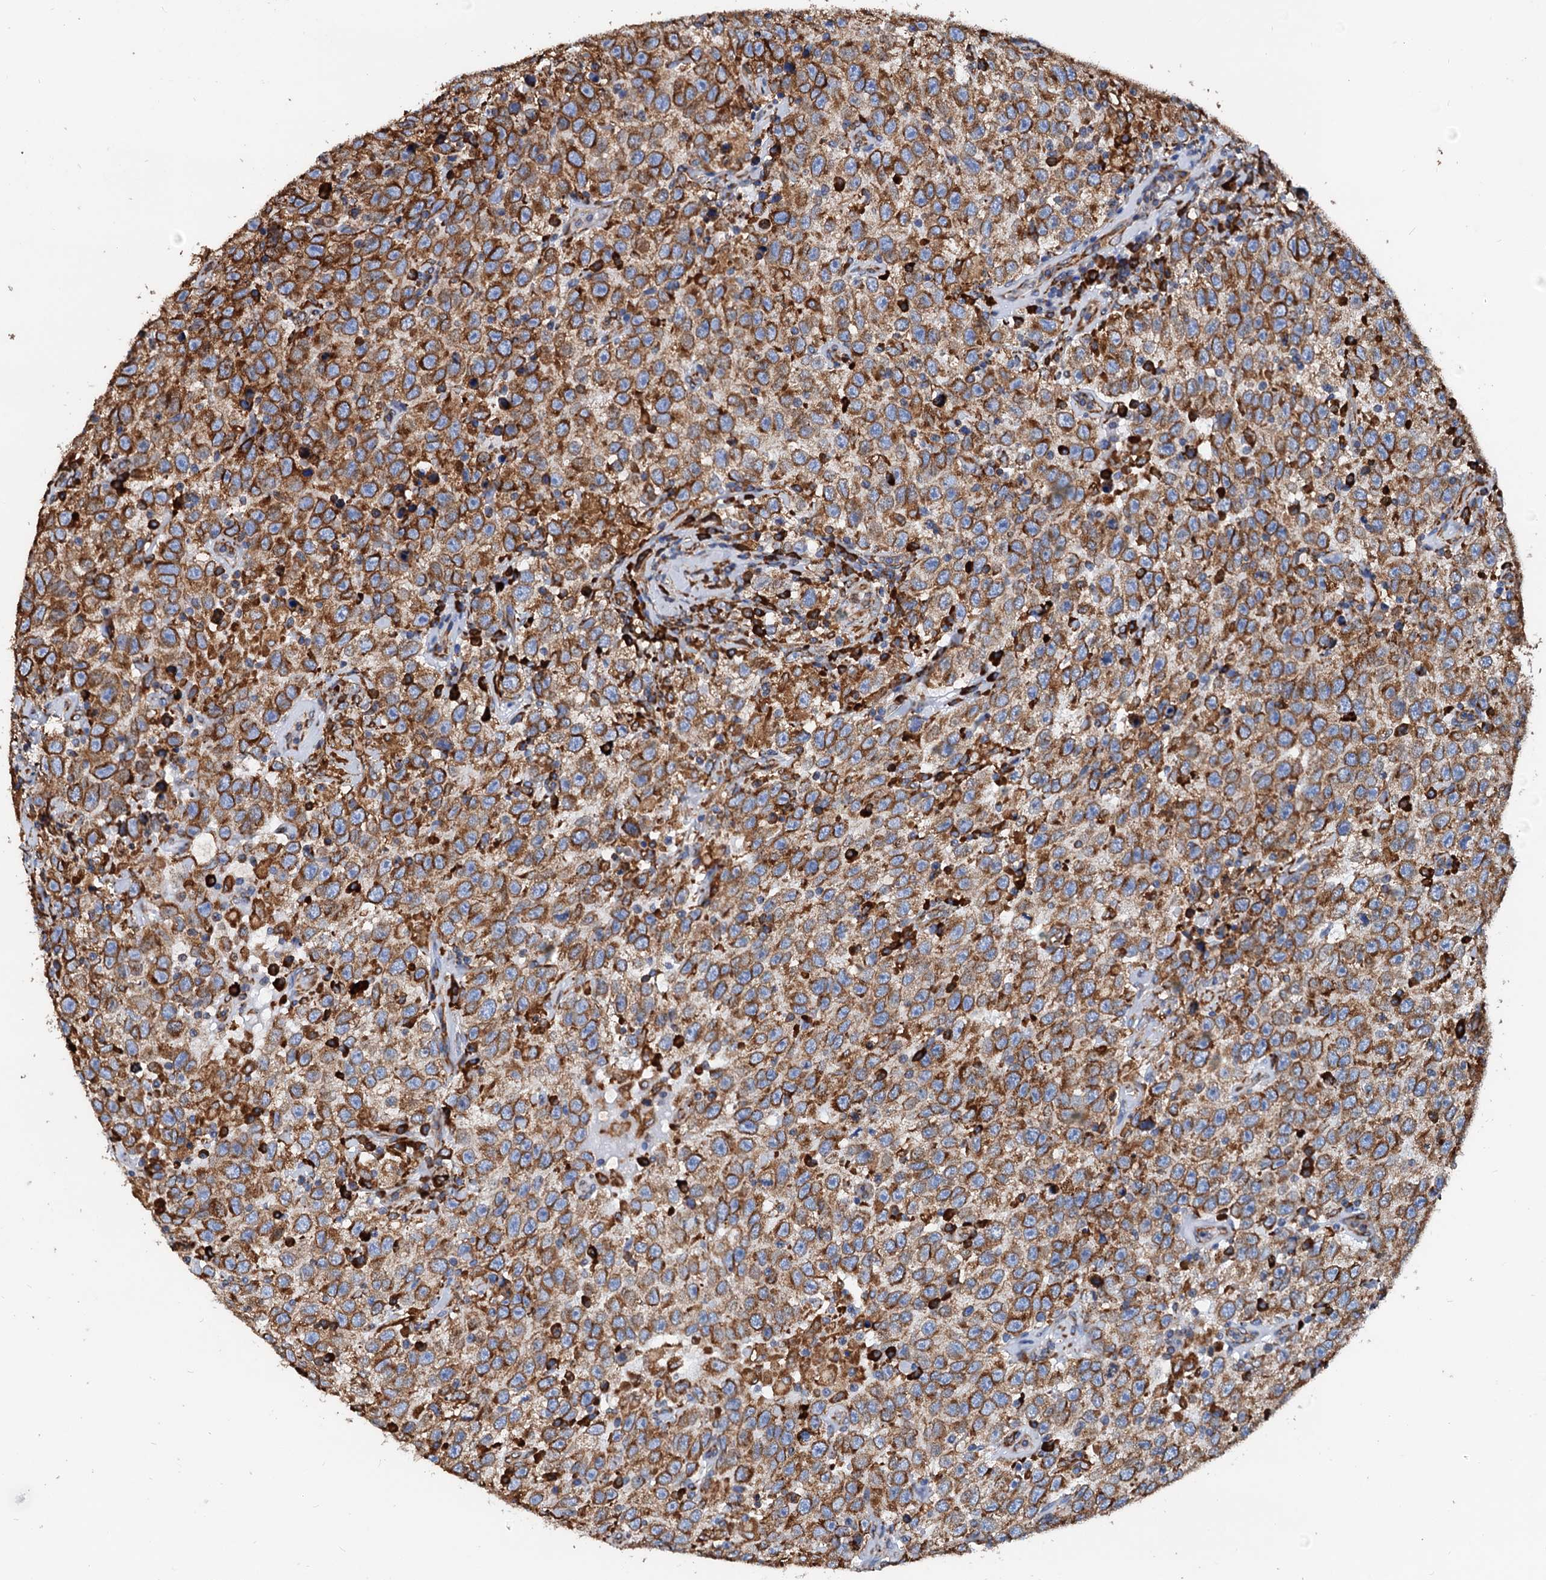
{"staining": {"intensity": "strong", "quantity": ">75%", "location": "cytoplasmic/membranous"}, "tissue": "testis cancer", "cell_type": "Tumor cells", "image_type": "cancer", "snomed": [{"axis": "morphology", "description": "Seminoma, NOS"}, {"axis": "topography", "description": "Testis"}], "caption": "Strong cytoplasmic/membranous protein positivity is seen in approximately >75% of tumor cells in testis seminoma.", "gene": "HSPA5", "patient": {"sex": "male", "age": 41}}